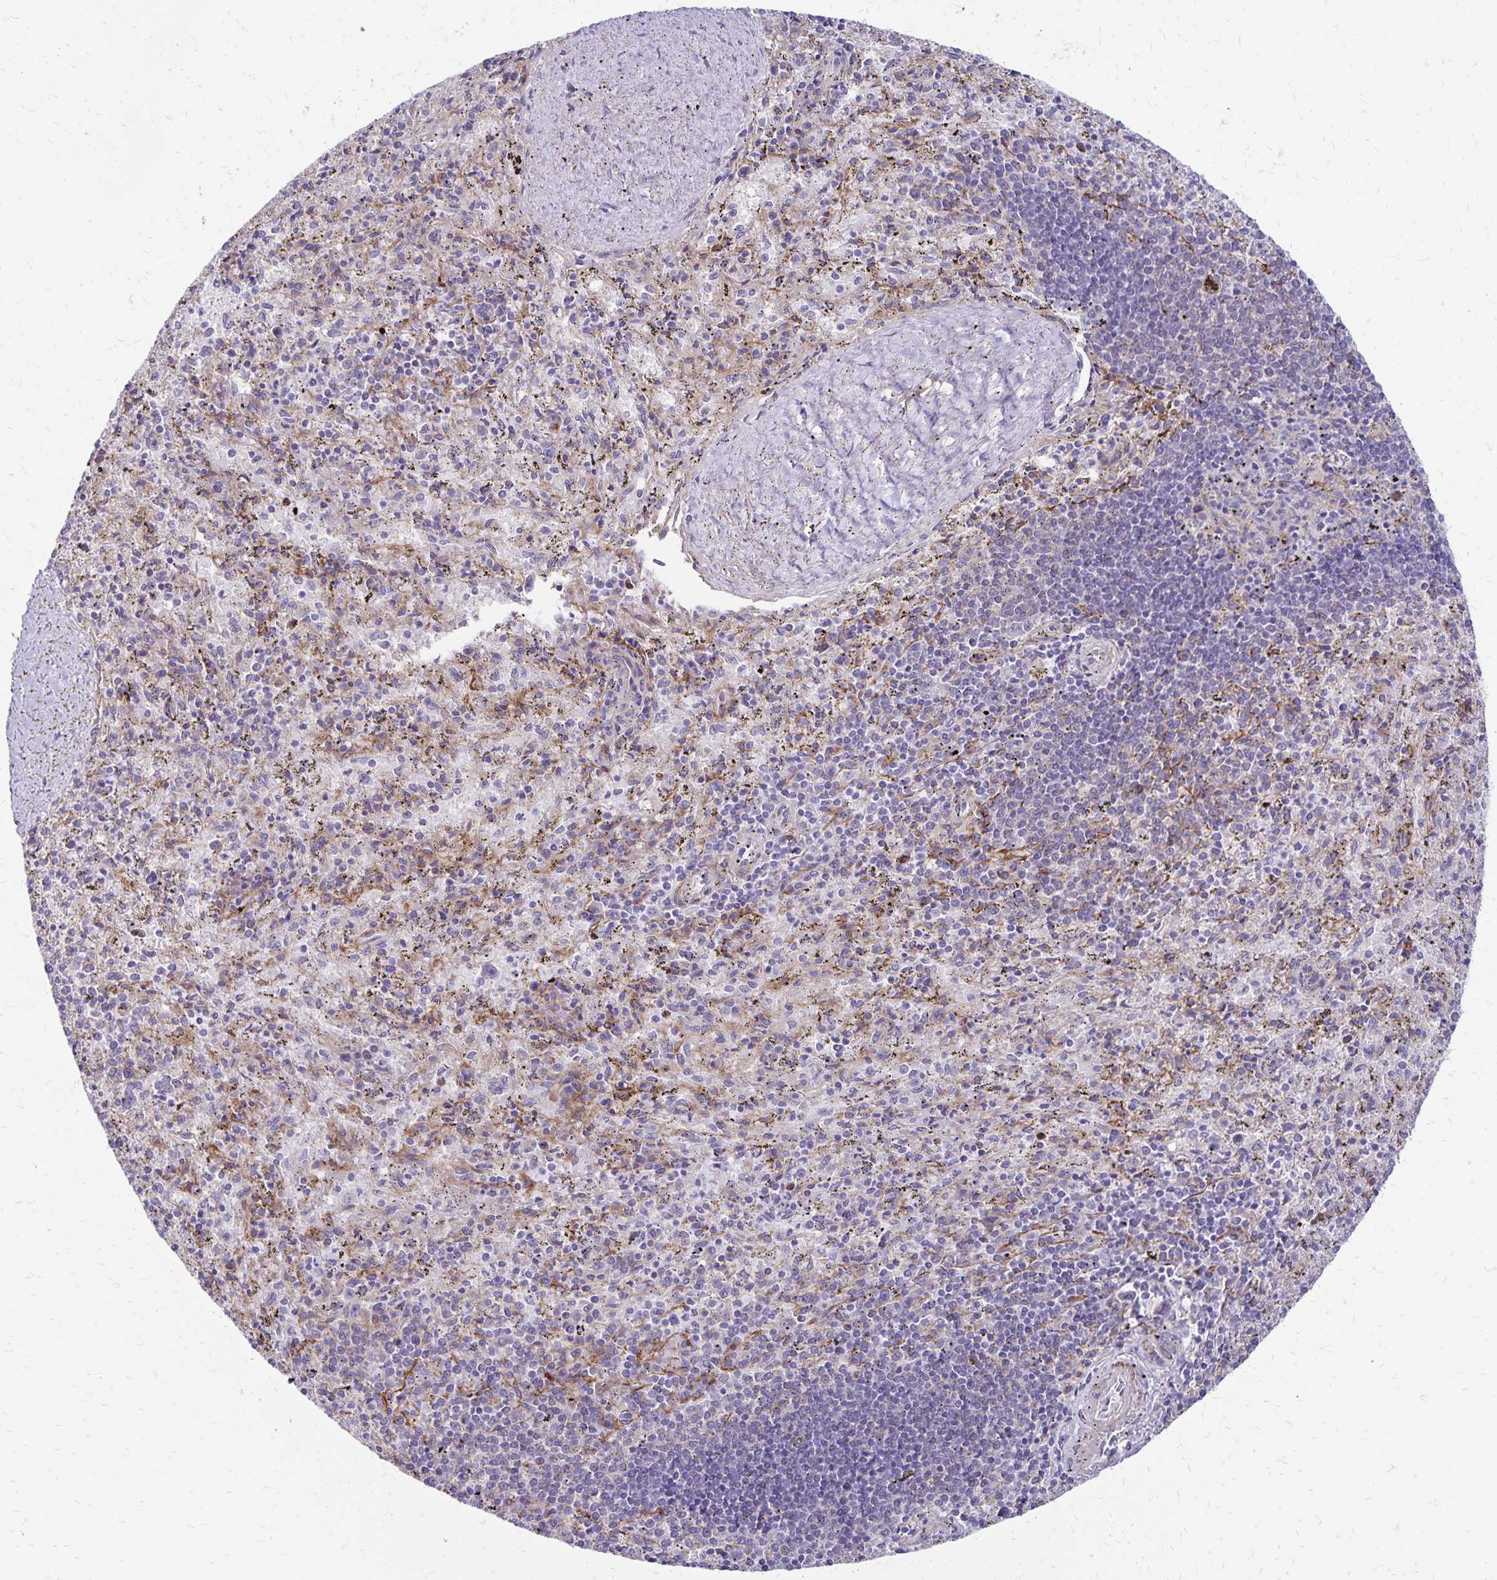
{"staining": {"intensity": "negative", "quantity": "none", "location": "none"}, "tissue": "spleen", "cell_type": "Cells in red pulp", "image_type": "normal", "snomed": [{"axis": "morphology", "description": "Normal tissue, NOS"}, {"axis": "topography", "description": "Spleen"}], "caption": "The histopathology image exhibits no staining of cells in red pulp in unremarkable spleen.", "gene": "TNS3", "patient": {"sex": "male", "age": 57}}